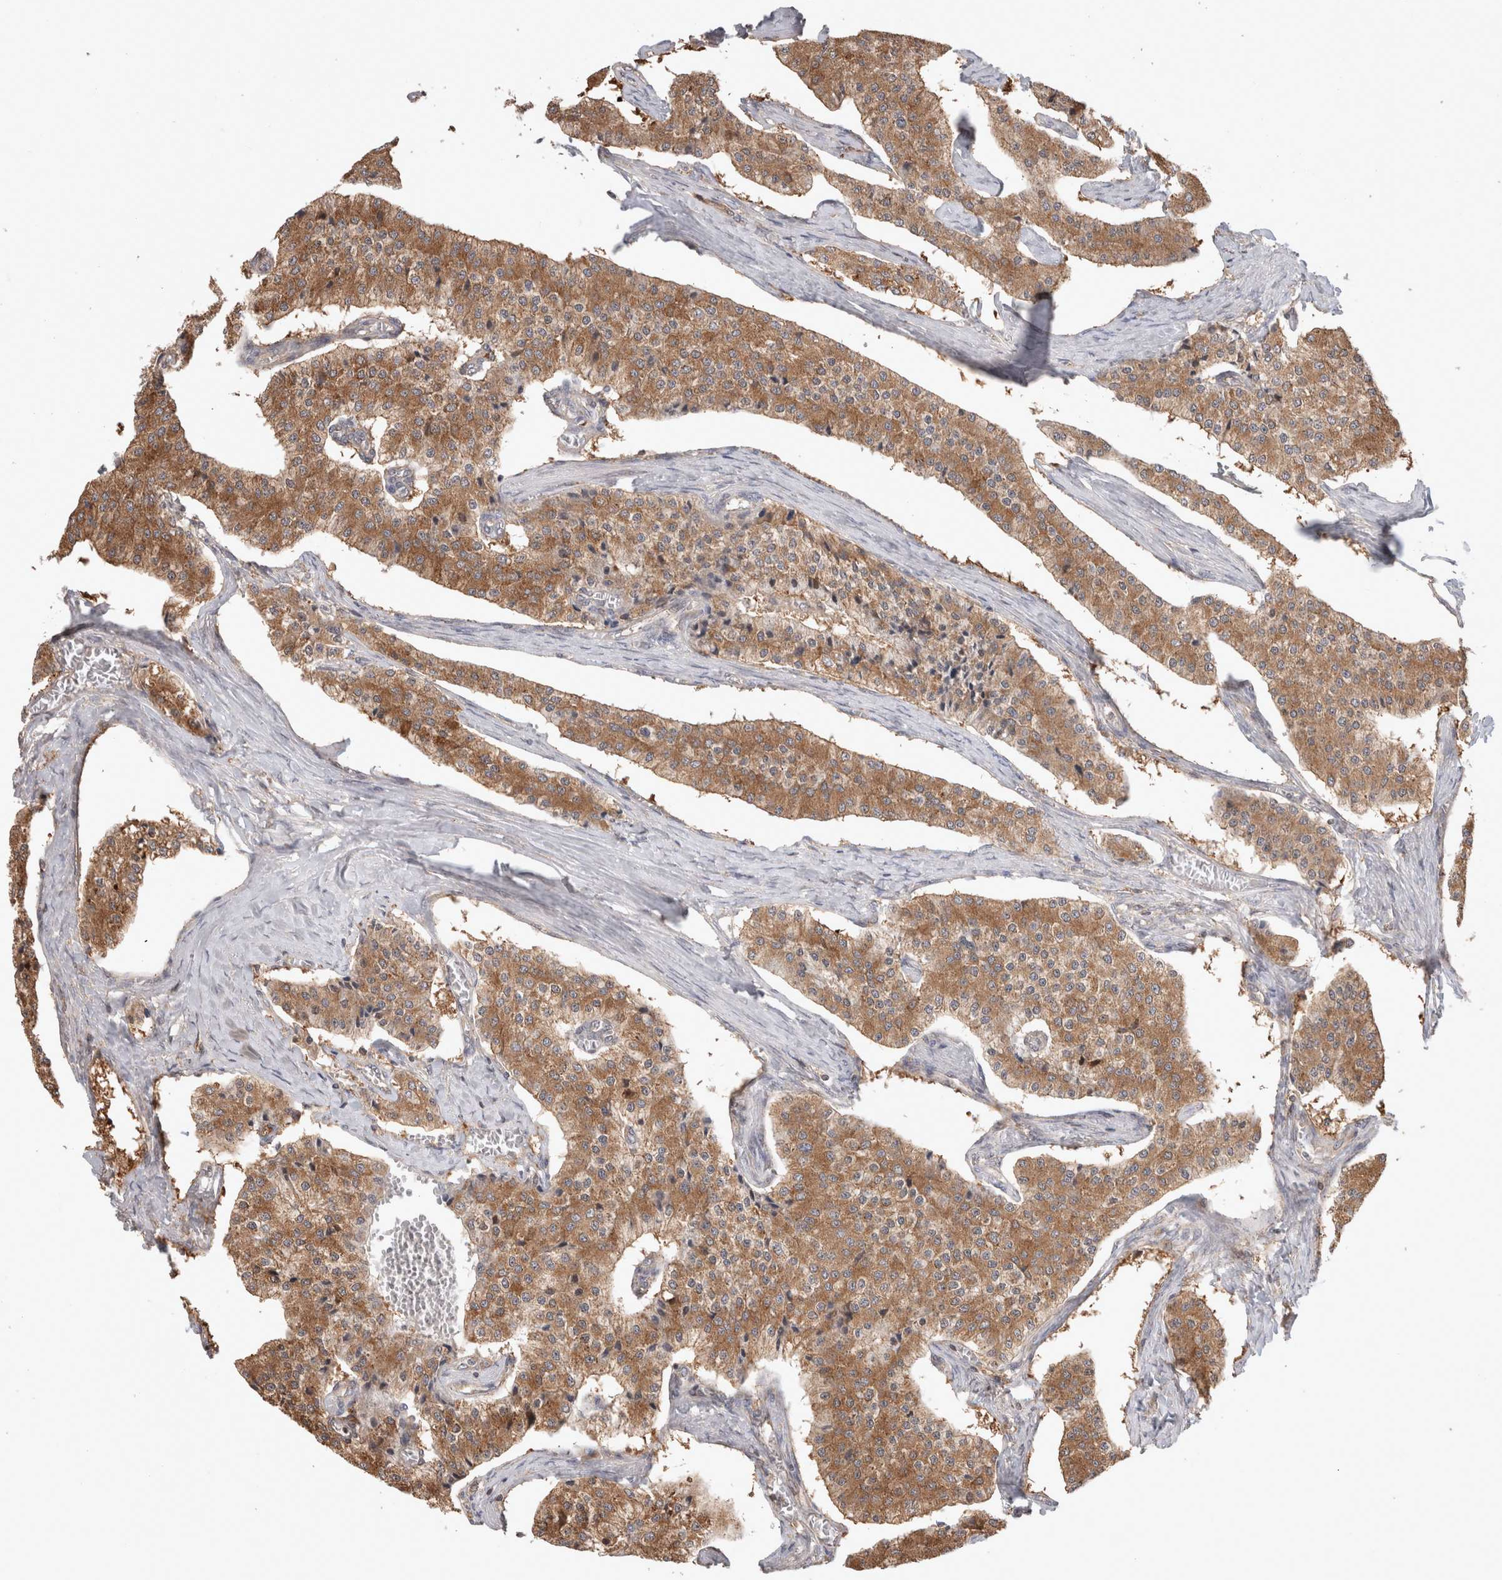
{"staining": {"intensity": "moderate", "quantity": ">75%", "location": "cytoplasmic/membranous"}, "tissue": "carcinoid", "cell_type": "Tumor cells", "image_type": "cancer", "snomed": [{"axis": "morphology", "description": "Carcinoid, malignant, NOS"}, {"axis": "topography", "description": "Colon"}], "caption": "Protein staining of carcinoid (malignant) tissue shows moderate cytoplasmic/membranous expression in approximately >75% of tumor cells.", "gene": "HROB", "patient": {"sex": "female", "age": 52}}